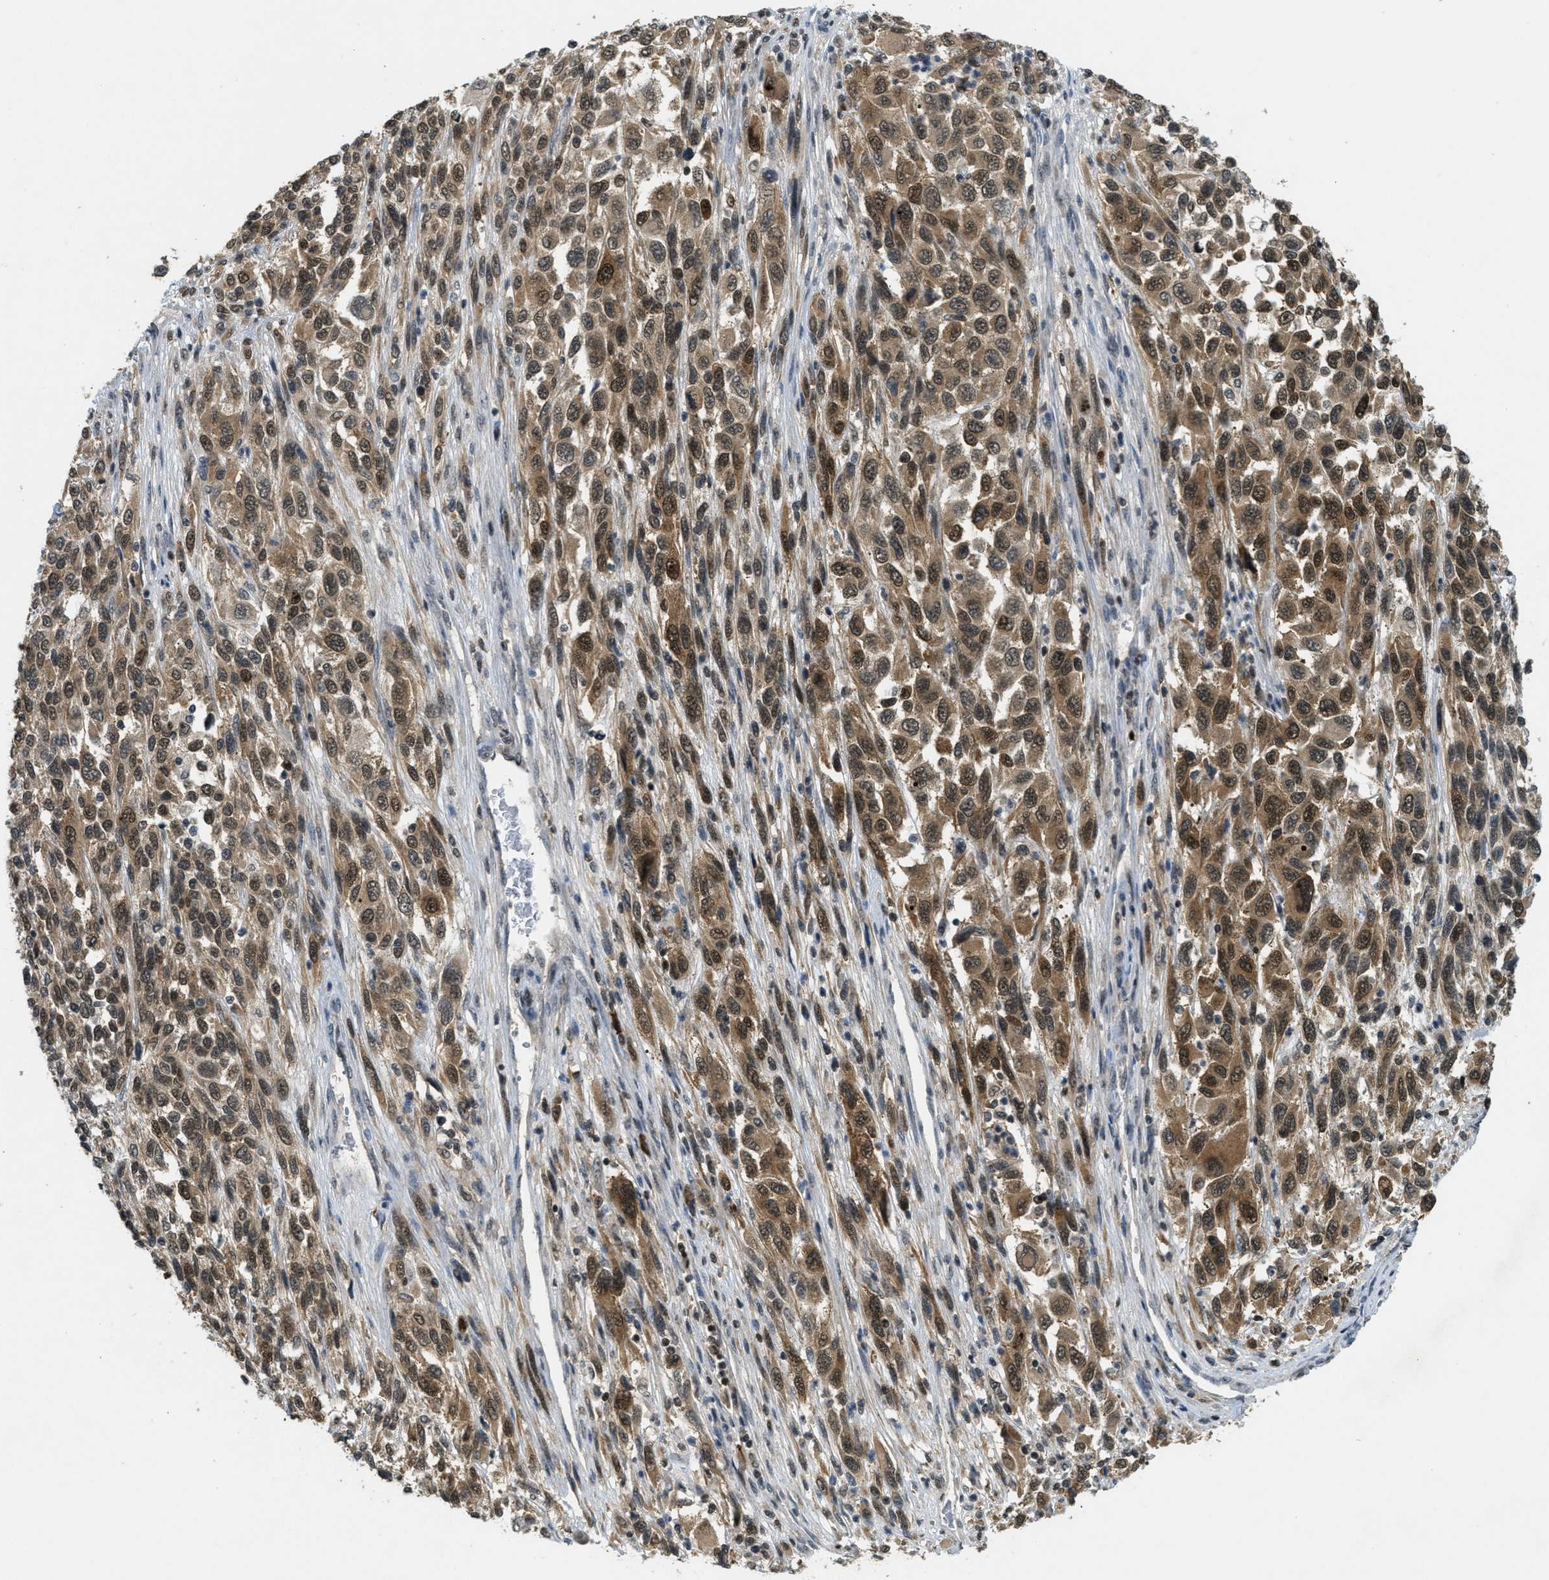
{"staining": {"intensity": "strong", "quantity": ">75%", "location": "cytoplasmic/membranous,nuclear"}, "tissue": "melanoma", "cell_type": "Tumor cells", "image_type": "cancer", "snomed": [{"axis": "morphology", "description": "Malignant melanoma, Metastatic site"}, {"axis": "topography", "description": "Lymph node"}], "caption": "About >75% of tumor cells in human malignant melanoma (metastatic site) display strong cytoplasmic/membranous and nuclear protein positivity as visualized by brown immunohistochemical staining.", "gene": "DNAJB1", "patient": {"sex": "male", "age": 61}}